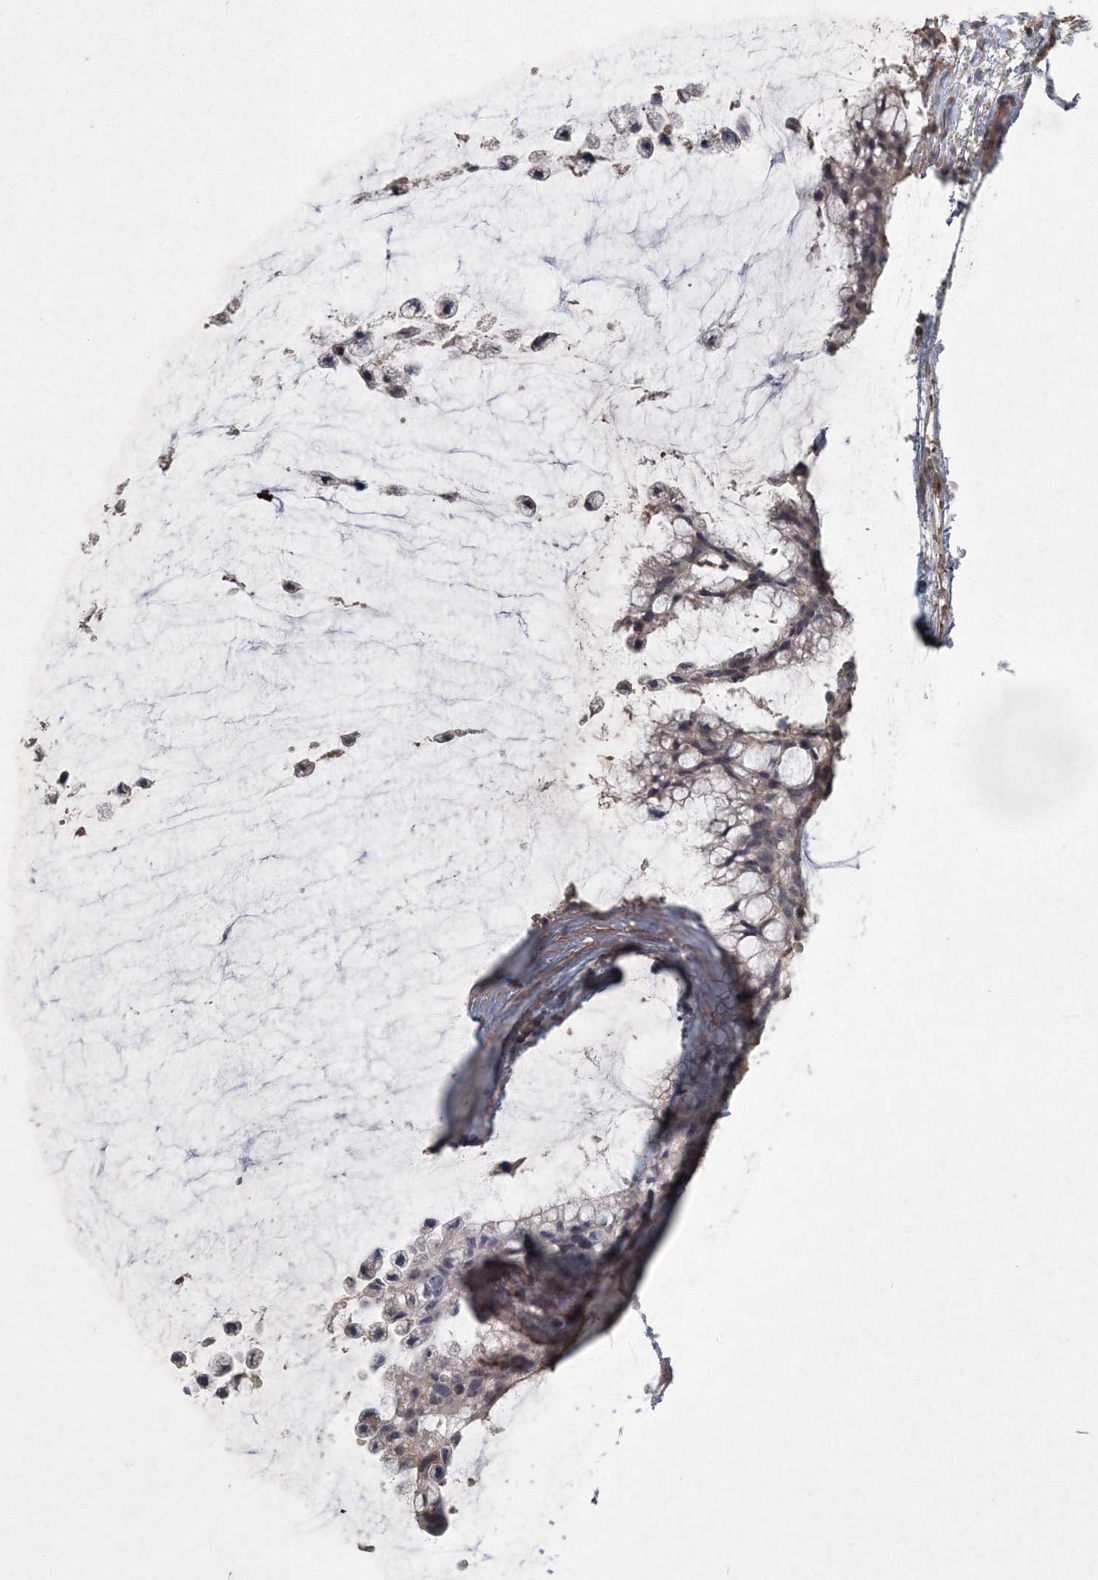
{"staining": {"intensity": "negative", "quantity": "none", "location": "none"}, "tissue": "ovarian cancer", "cell_type": "Tumor cells", "image_type": "cancer", "snomed": [{"axis": "morphology", "description": "Cystadenocarcinoma, mucinous, NOS"}, {"axis": "topography", "description": "Ovary"}], "caption": "IHC of mucinous cystadenocarcinoma (ovarian) demonstrates no positivity in tumor cells.", "gene": "UIMC1", "patient": {"sex": "female", "age": 39}}